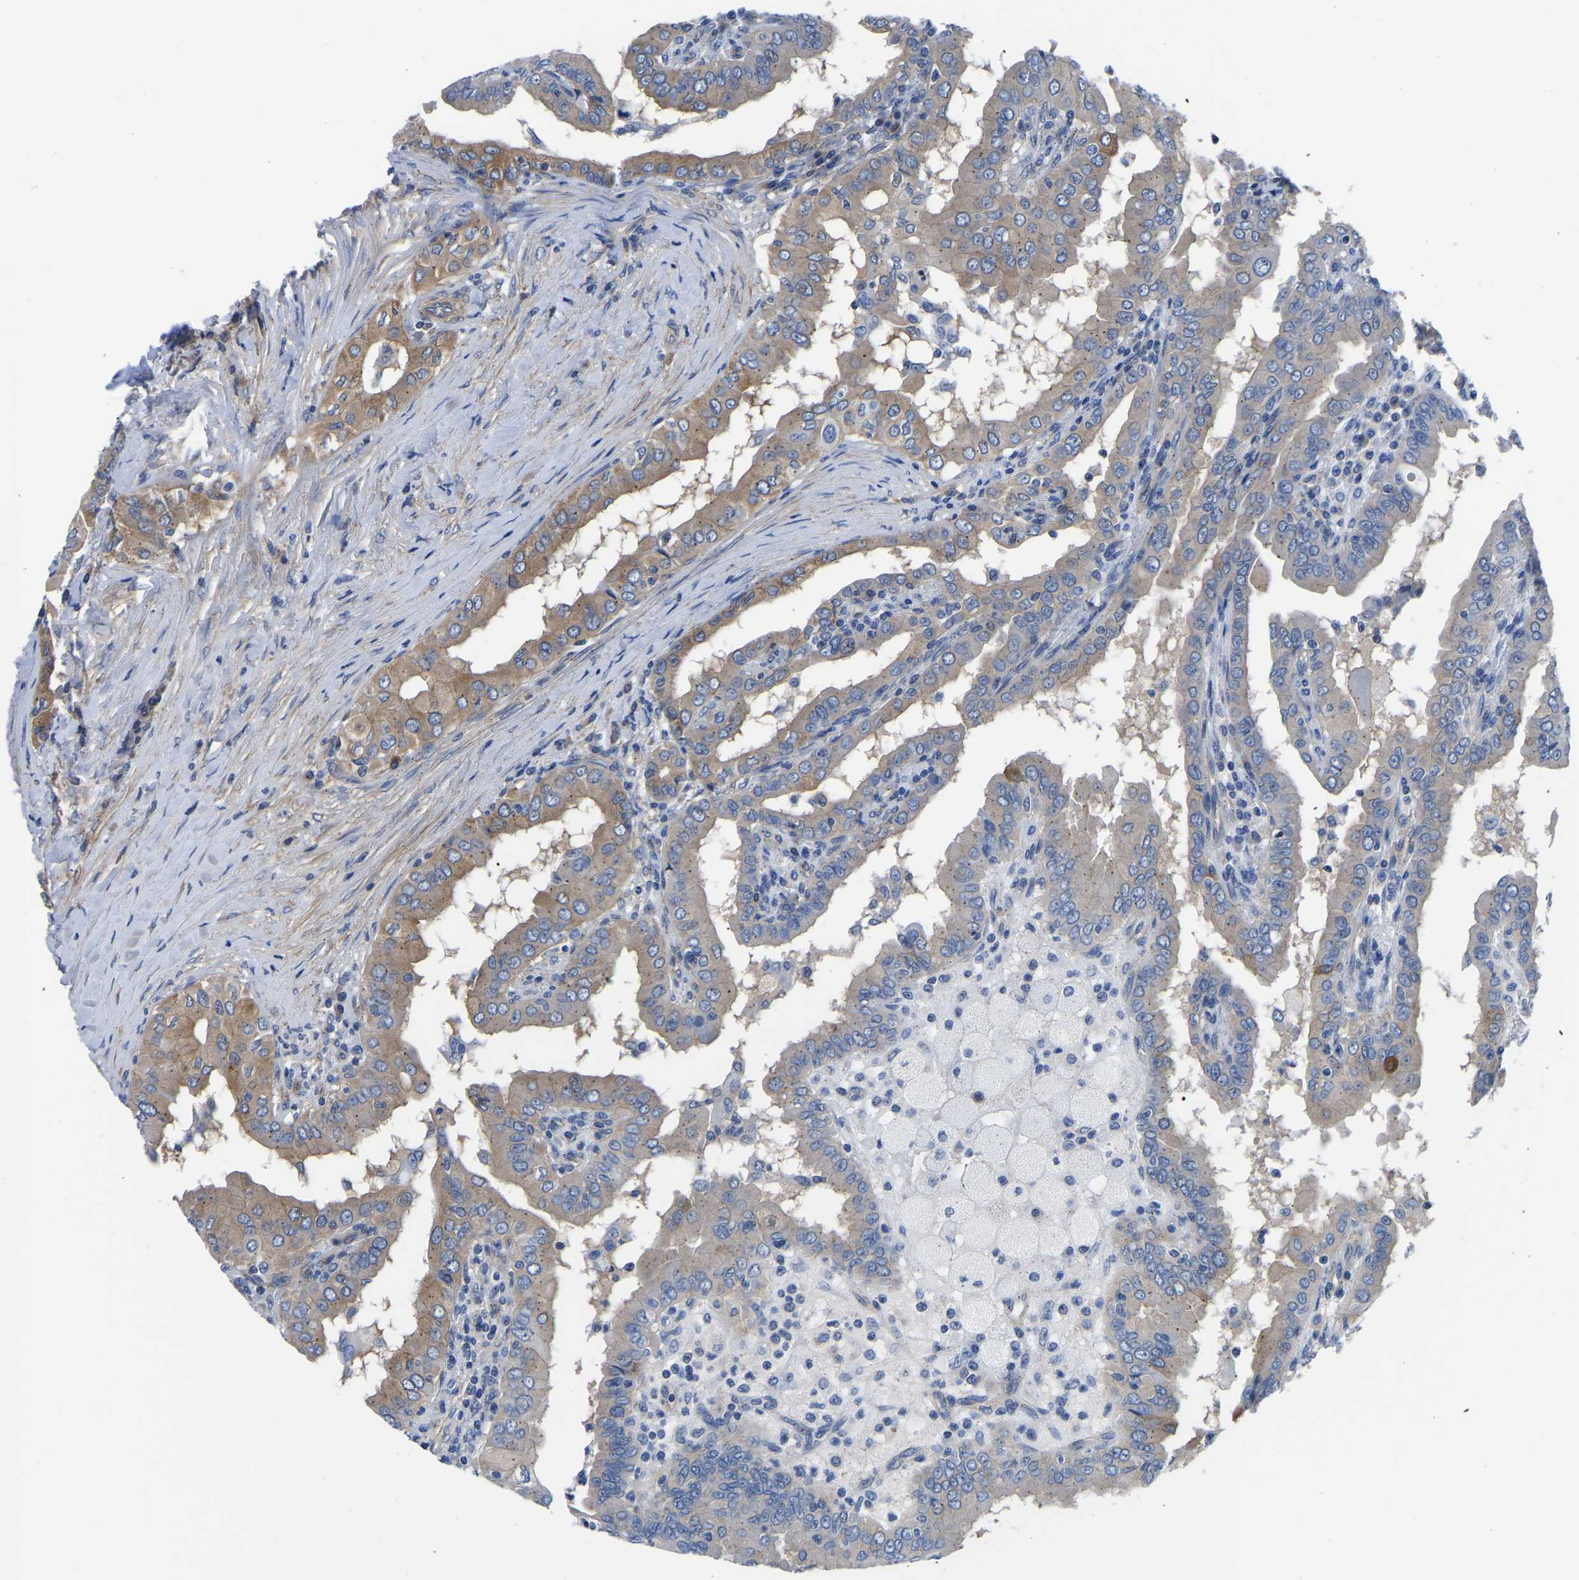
{"staining": {"intensity": "weak", "quantity": ">75%", "location": "cytoplasmic/membranous"}, "tissue": "thyroid cancer", "cell_type": "Tumor cells", "image_type": "cancer", "snomed": [{"axis": "morphology", "description": "Papillary adenocarcinoma, NOS"}, {"axis": "topography", "description": "Thyroid gland"}], "caption": "Brown immunohistochemical staining in papillary adenocarcinoma (thyroid) reveals weak cytoplasmic/membranous positivity in approximately >75% of tumor cells. (Brightfield microscopy of DAB IHC at high magnification).", "gene": "TFG", "patient": {"sex": "male", "age": 33}}